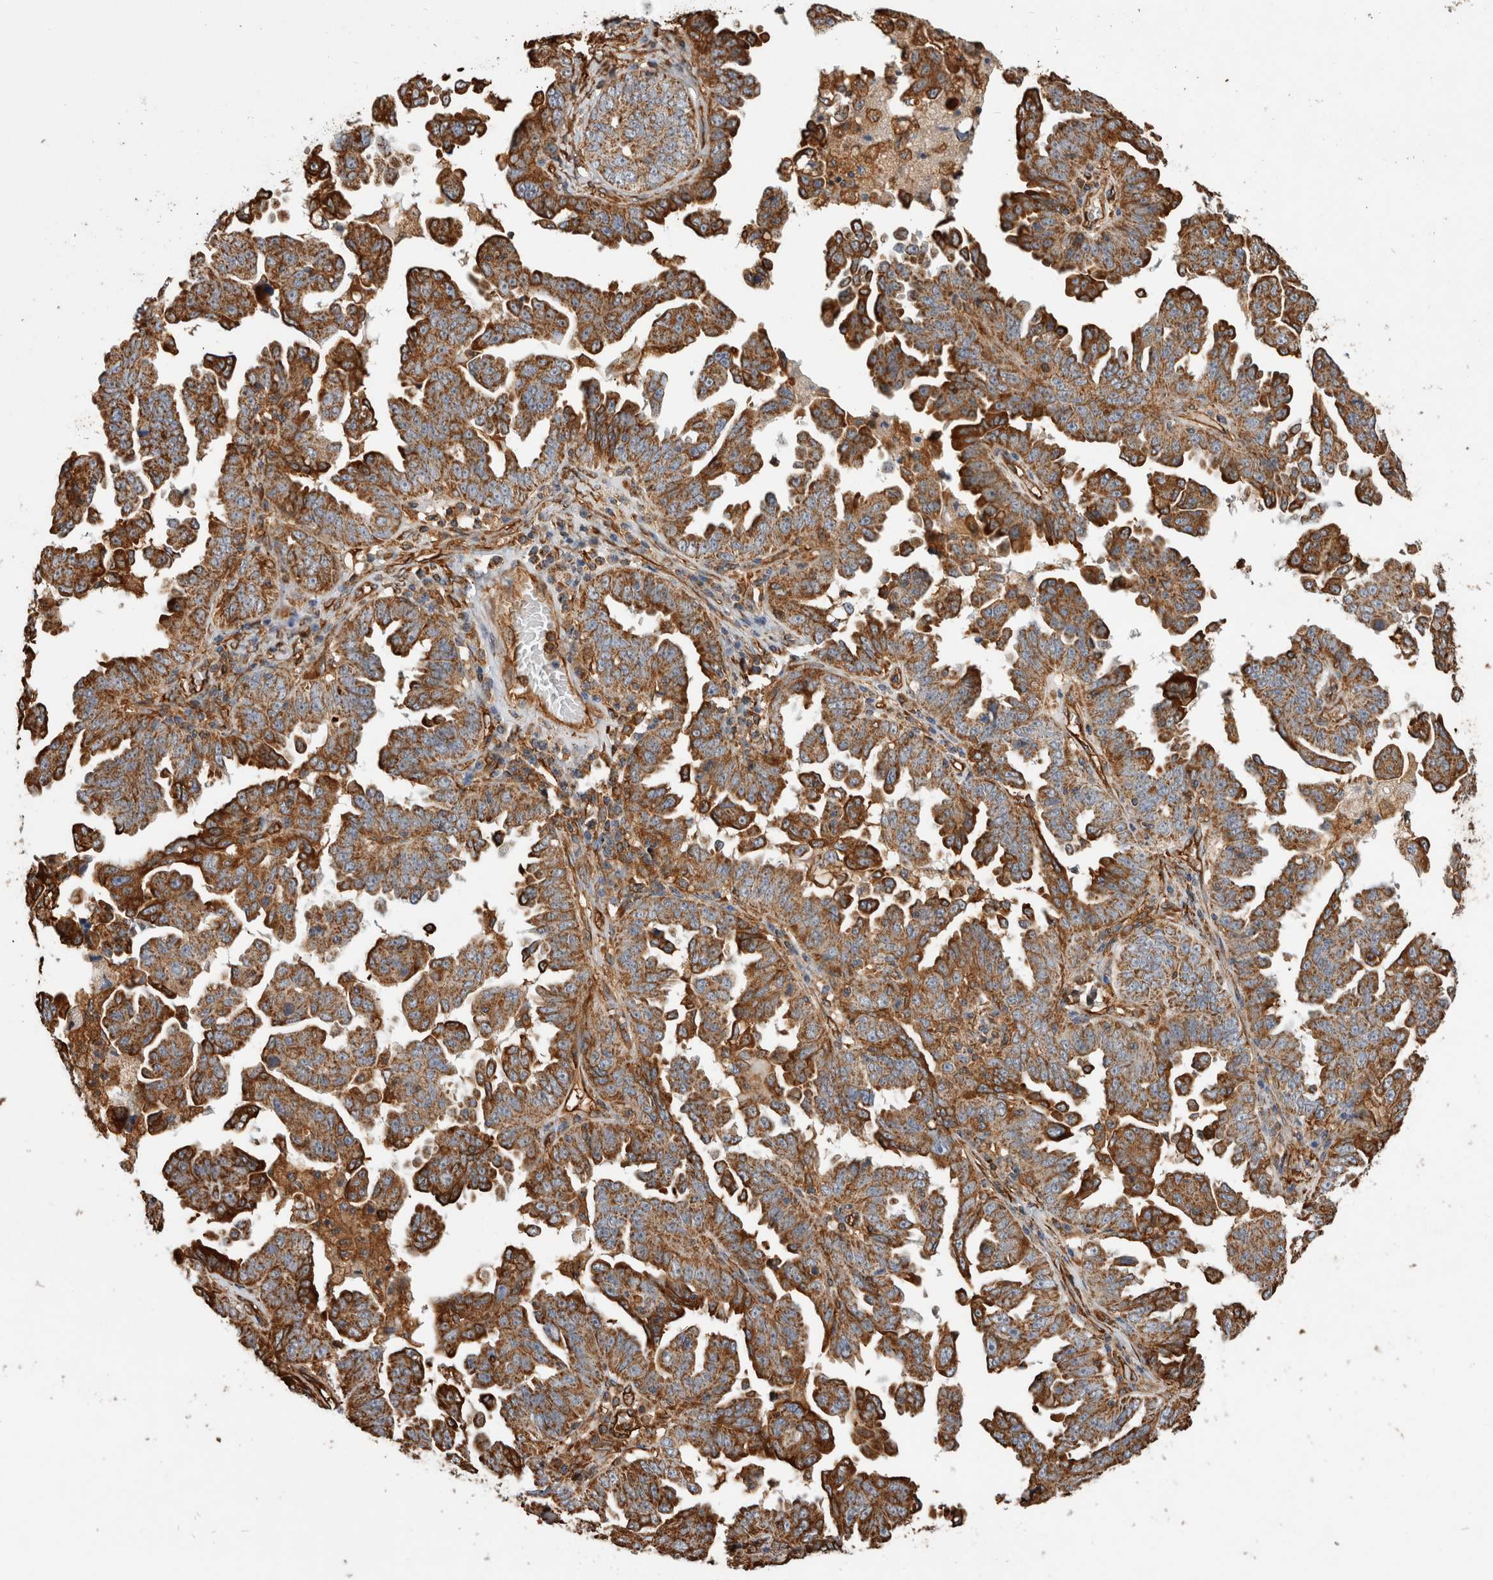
{"staining": {"intensity": "strong", "quantity": ">75%", "location": "cytoplasmic/membranous"}, "tissue": "ovarian cancer", "cell_type": "Tumor cells", "image_type": "cancer", "snomed": [{"axis": "morphology", "description": "Carcinoma, endometroid"}, {"axis": "topography", "description": "Ovary"}], "caption": "DAB immunohistochemical staining of human ovarian cancer (endometroid carcinoma) displays strong cytoplasmic/membranous protein positivity in about >75% of tumor cells.", "gene": "ZNF397", "patient": {"sex": "female", "age": 62}}